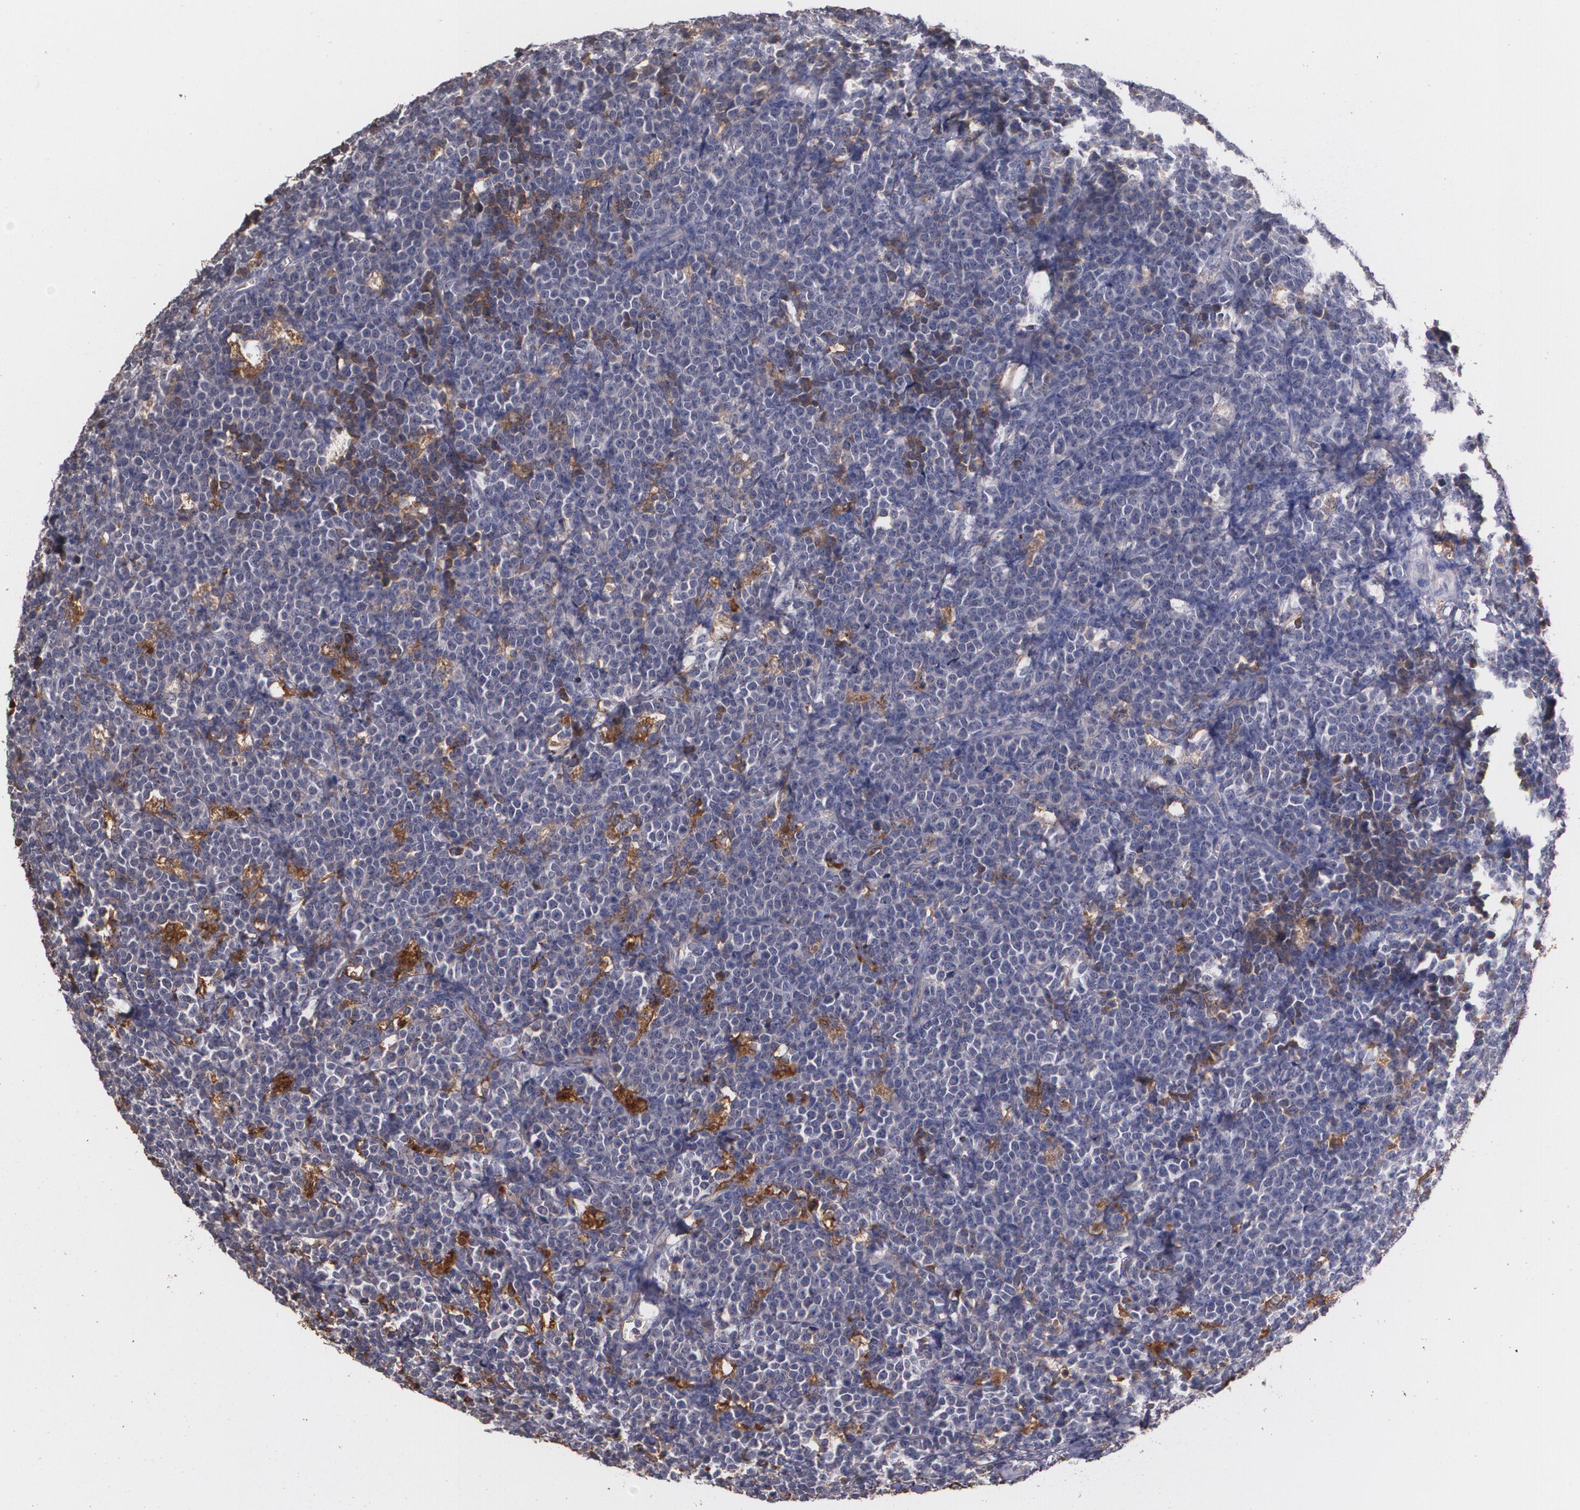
{"staining": {"intensity": "weak", "quantity": "25%-75%", "location": "cytoplasmic/membranous"}, "tissue": "lymphoma", "cell_type": "Tumor cells", "image_type": "cancer", "snomed": [{"axis": "morphology", "description": "Malignant lymphoma, non-Hodgkin's type, High grade"}, {"axis": "topography", "description": "Small intestine"}, {"axis": "topography", "description": "Colon"}], "caption": "Immunohistochemistry micrograph of neoplastic tissue: human lymphoma stained using IHC shows low levels of weak protein expression localized specifically in the cytoplasmic/membranous of tumor cells, appearing as a cytoplasmic/membranous brown color.", "gene": "PTS", "patient": {"sex": "male", "age": 8}}